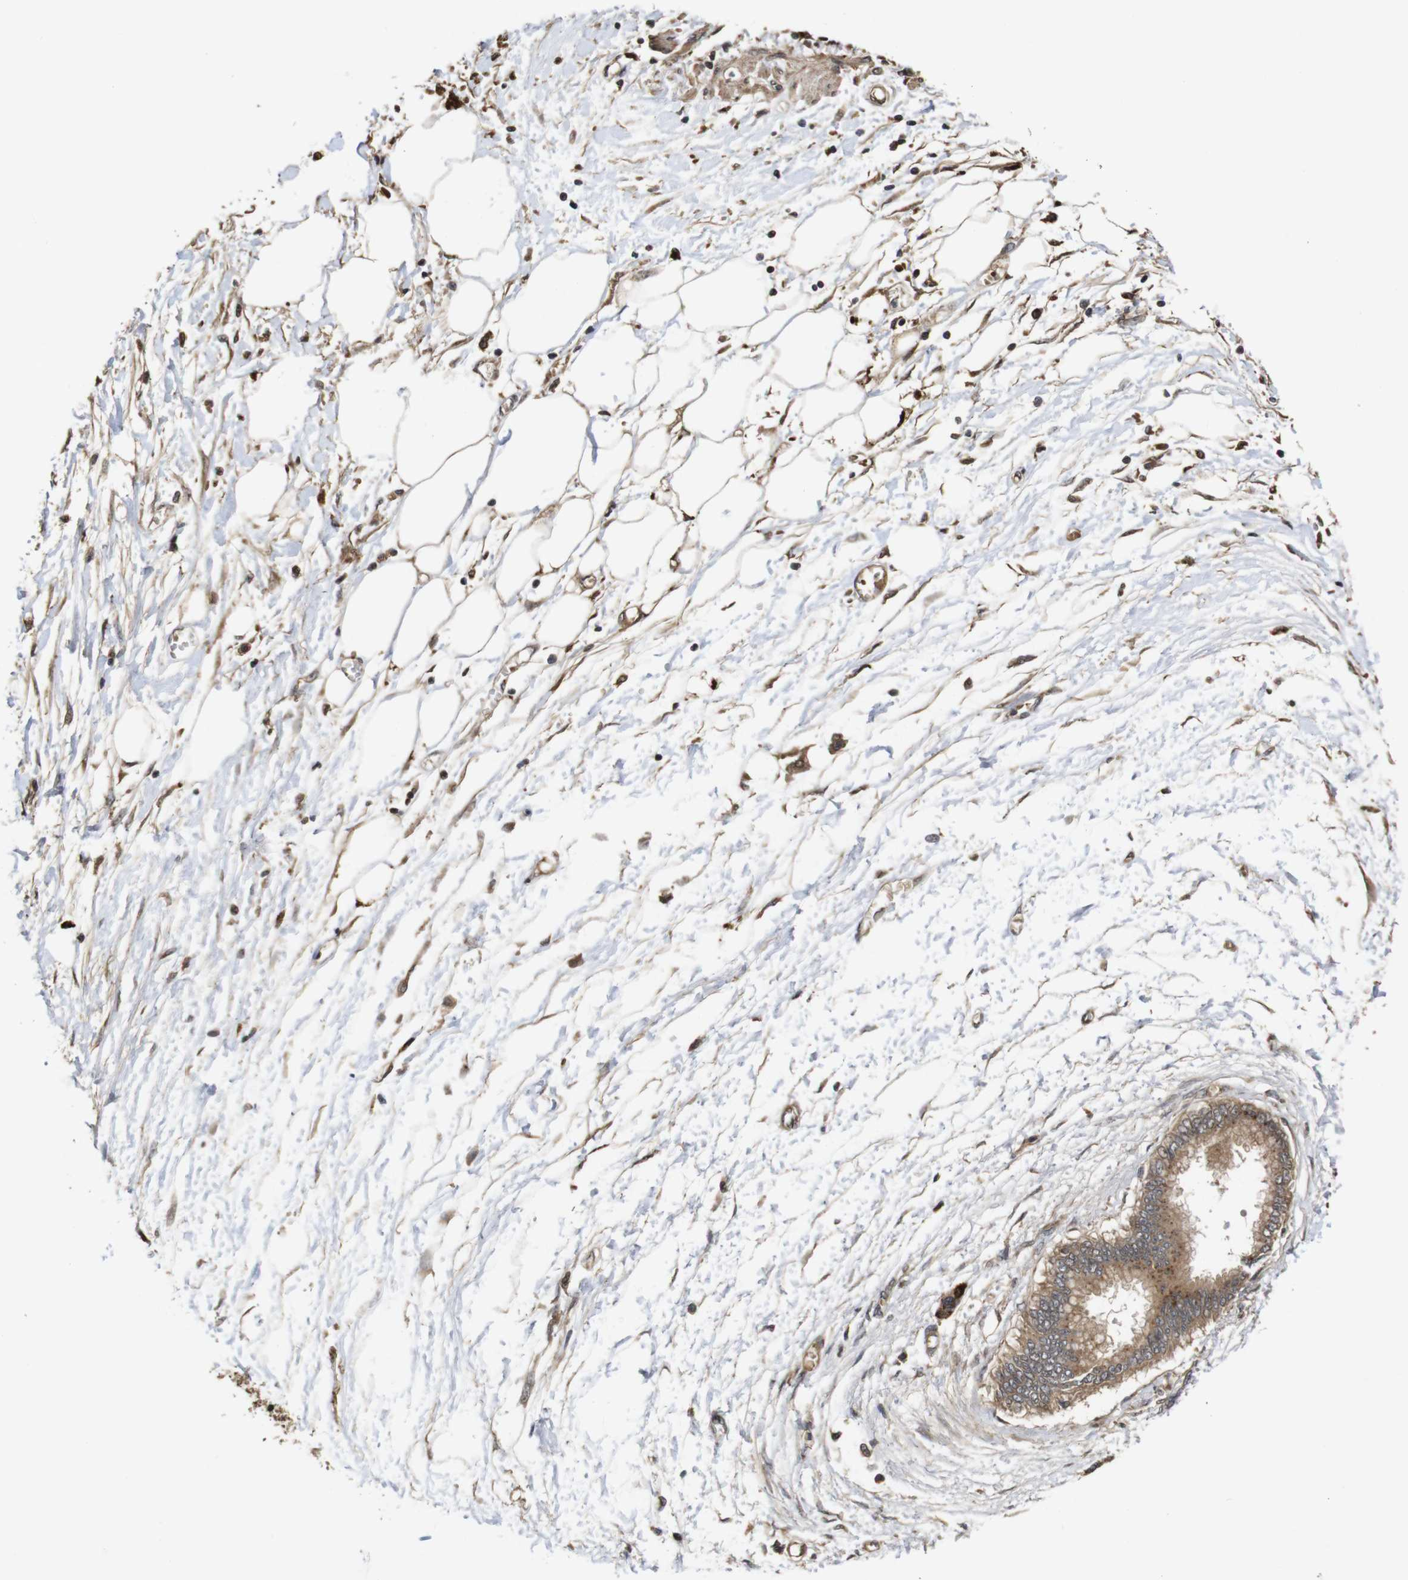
{"staining": {"intensity": "moderate", "quantity": ">75%", "location": "cytoplasmic/membranous"}, "tissue": "pancreatic cancer", "cell_type": "Tumor cells", "image_type": "cancer", "snomed": [{"axis": "morphology", "description": "Adenocarcinoma, NOS"}, {"axis": "topography", "description": "Pancreas"}], "caption": "Immunohistochemical staining of human adenocarcinoma (pancreatic) demonstrates medium levels of moderate cytoplasmic/membranous protein expression in approximately >75% of tumor cells. (Stains: DAB (3,3'-diaminobenzidine) in brown, nuclei in blue, Microscopy: brightfield microscopy at high magnification).", "gene": "PTPN14", "patient": {"sex": "male", "age": 56}}